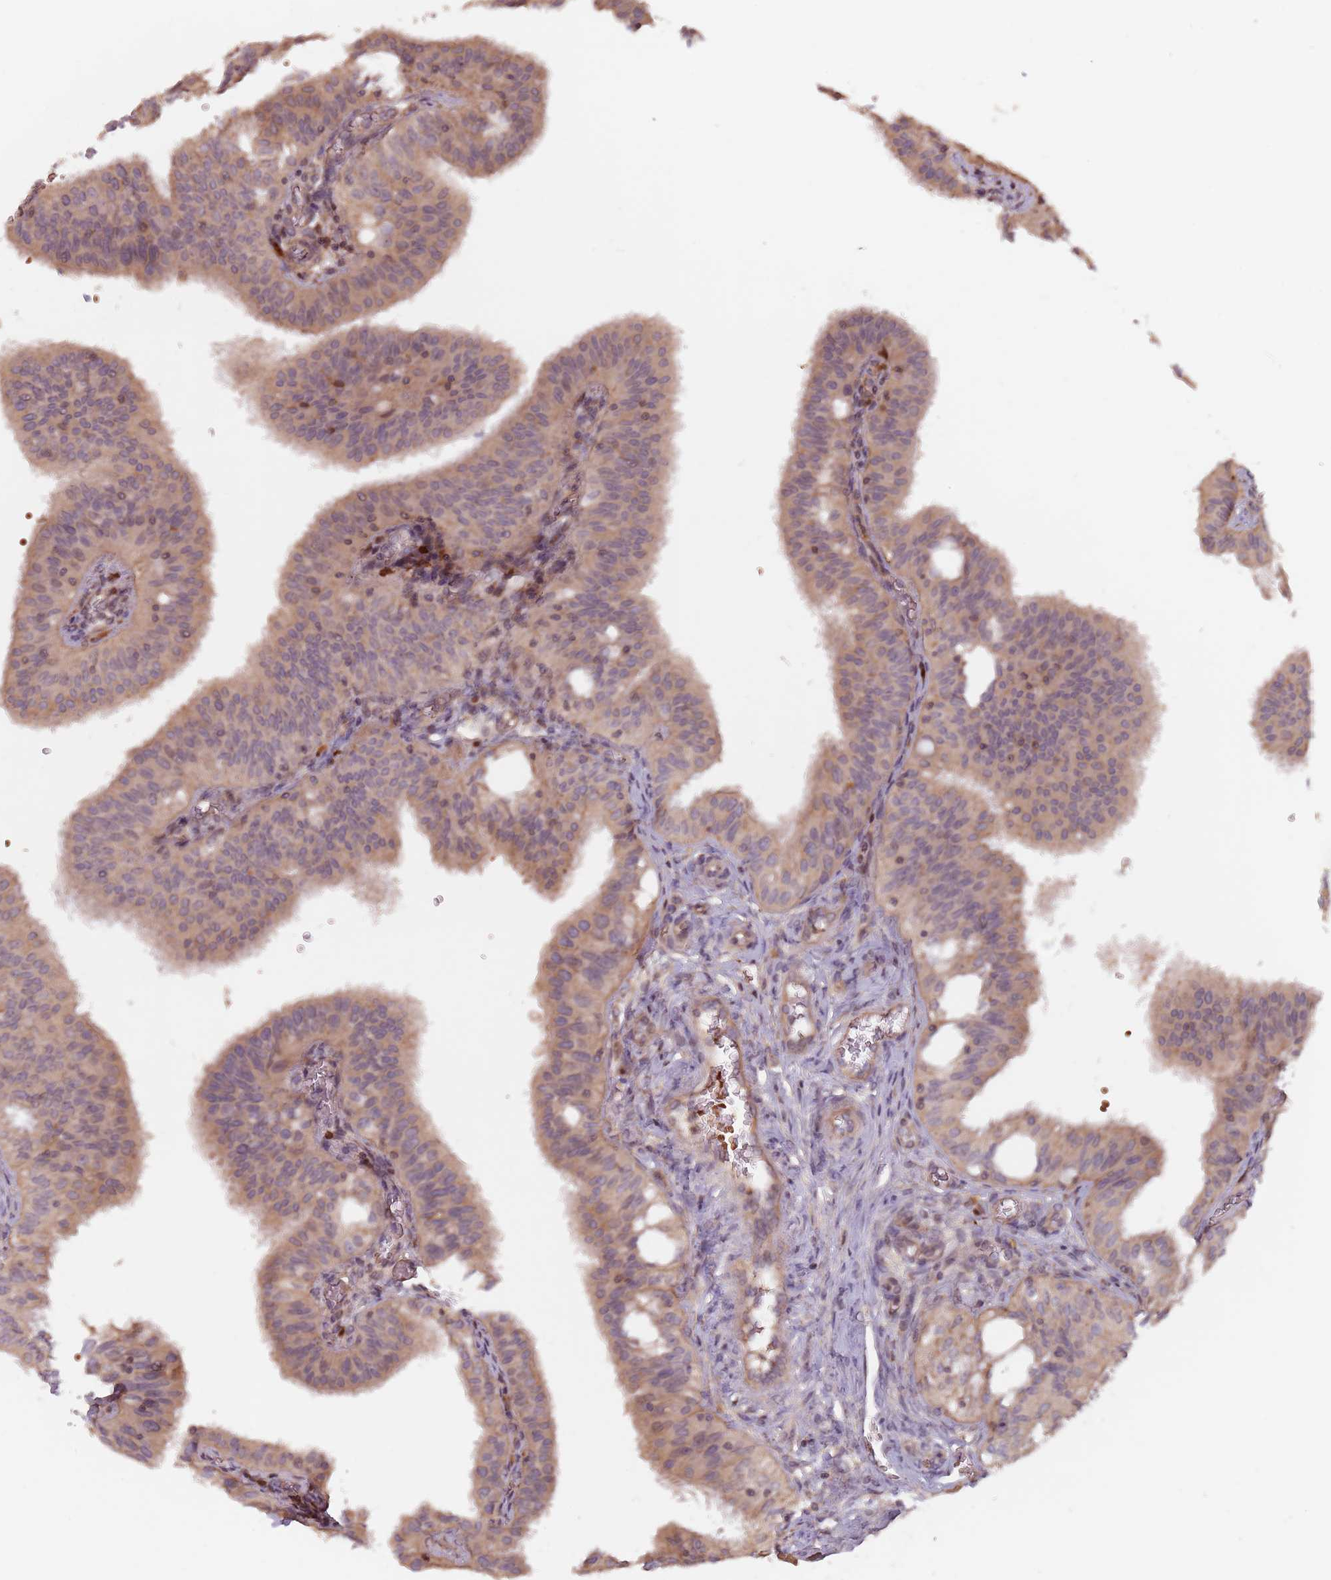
{"staining": {"intensity": "weak", "quantity": "25%-75%", "location": "cytoplasmic/membranous"}, "tissue": "fallopian tube", "cell_type": "Glandular cells", "image_type": "normal", "snomed": [{"axis": "morphology", "description": "Normal tissue, NOS"}, {"axis": "topography", "description": "Fallopian tube"}, {"axis": "topography", "description": "Ovary"}], "caption": "Benign fallopian tube exhibits weak cytoplasmic/membranous expression in approximately 25%-75% of glandular cells Using DAB (3,3'-diaminobenzidine) (brown) and hematoxylin (blue) stains, captured at high magnification using brightfield microscopy..", "gene": "GPR180", "patient": {"sex": "female", "age": 42}}